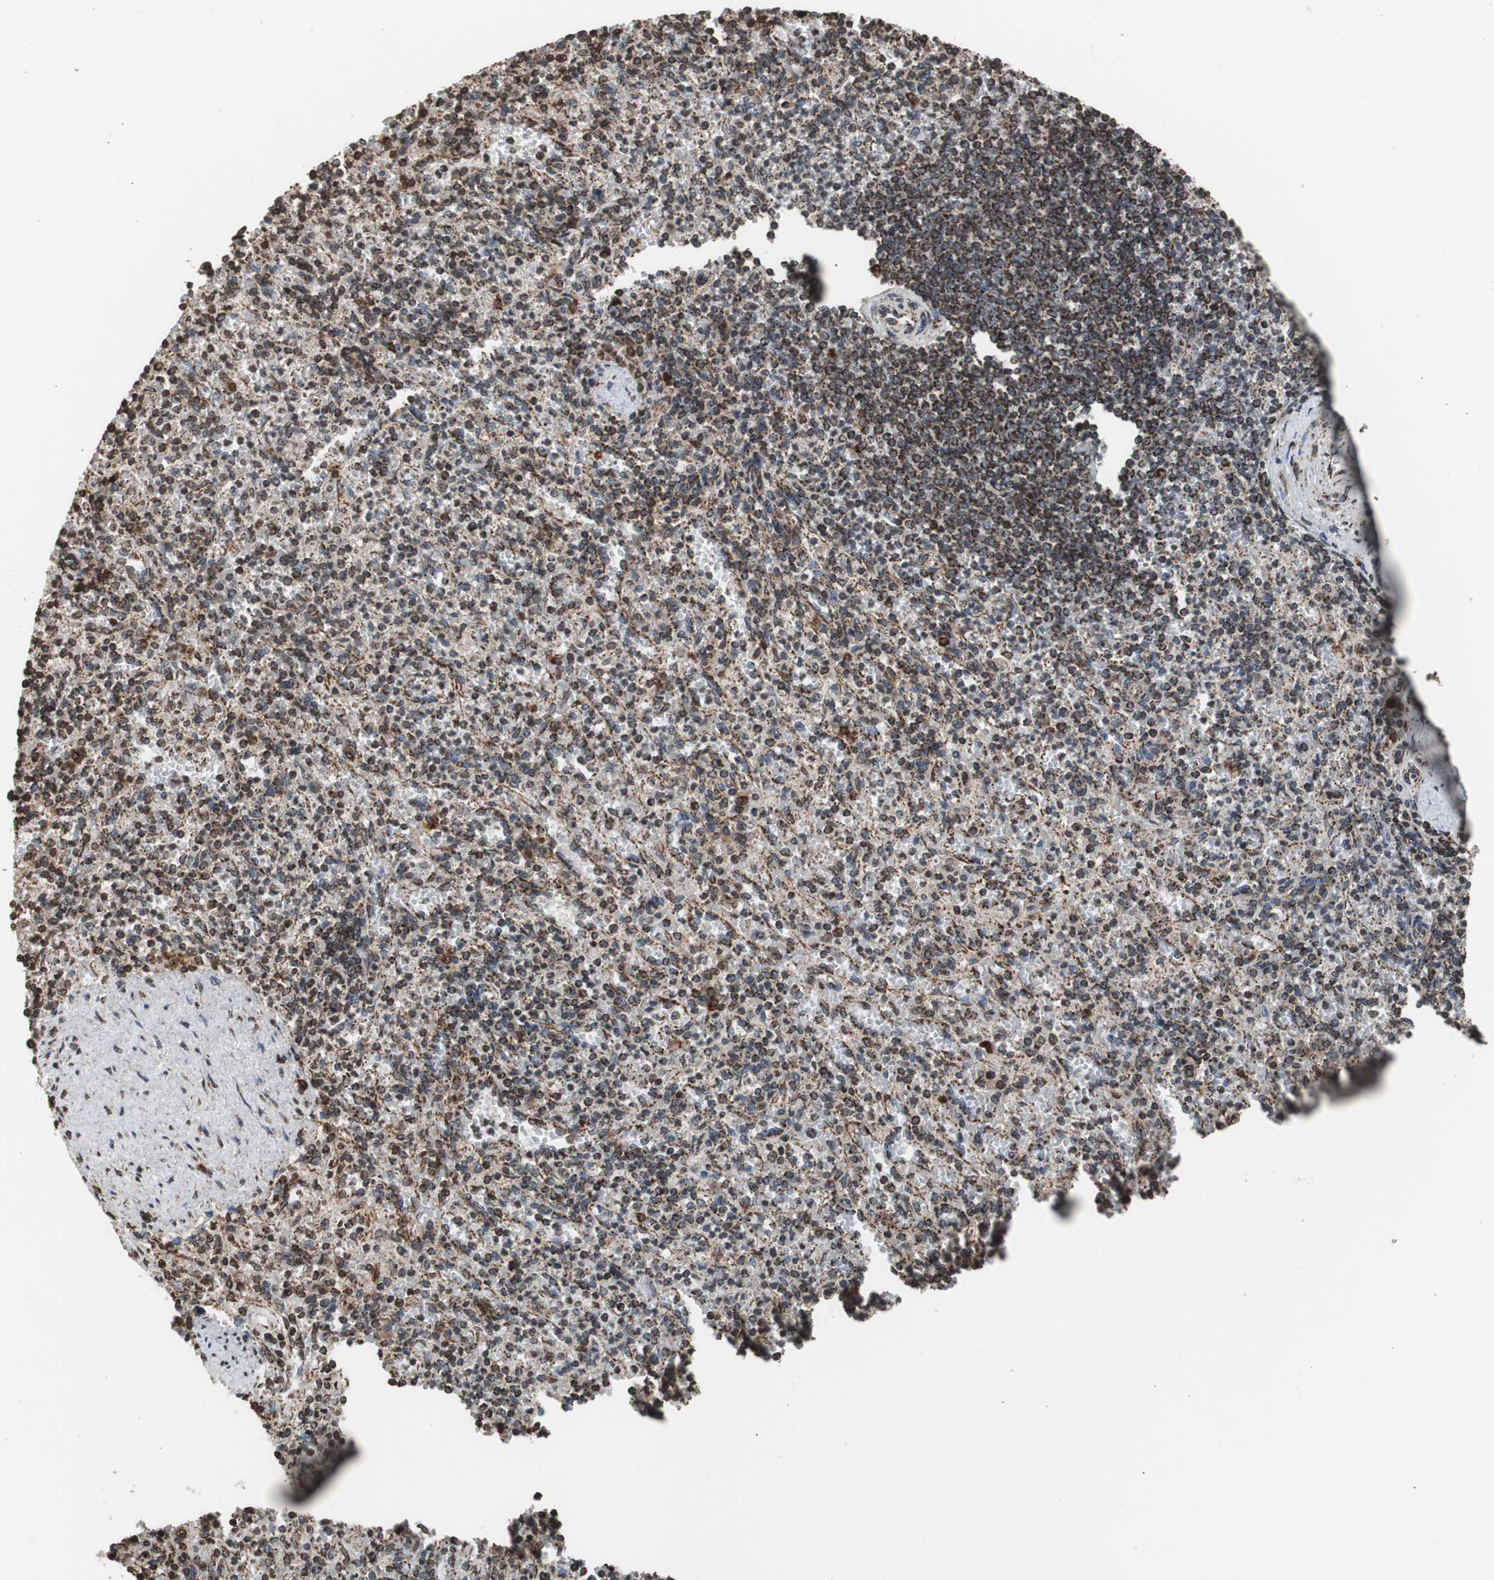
{"staining": {"intensity": "strong", "quantity": "25%-75%", "location": "cytoplasmic/membranous"}, "tissue": "spleen", "cell_type": "Cells in red pulp", "image_type": "normal", "snomed": [{"axis": "morphology", "description": "Normal tissue, NOS"}, {"axis": "topography", "description": "Spleen"}], "caption": "Strong cytoplasmic/membranous protein positivity is appreciated in approximately 25%-75% of cells in red pulp in spleen.", "gene": "HSPA9", "patient": {"sex": "female", "age": 74}}